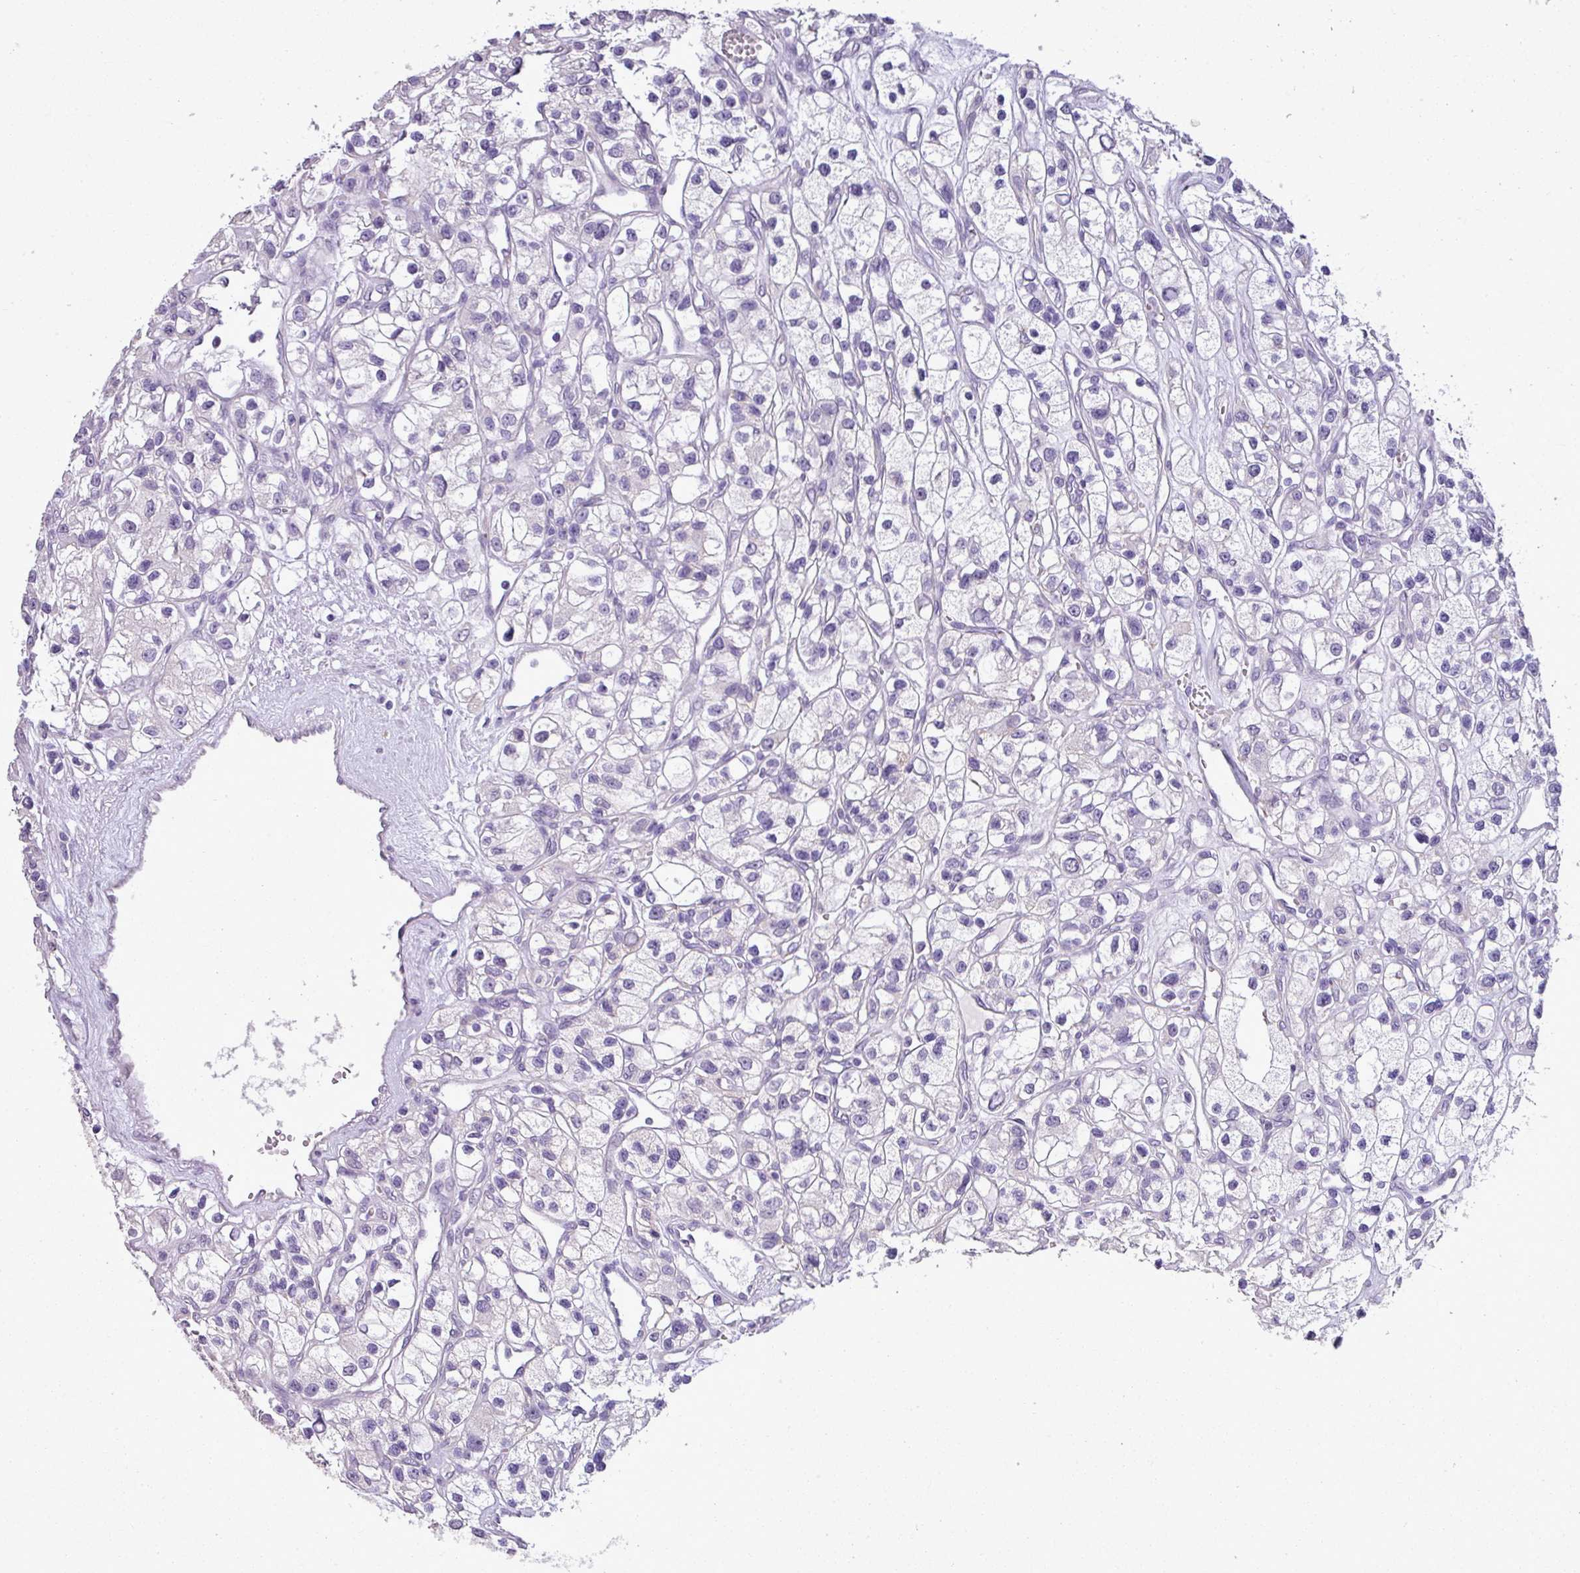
{"staining": {"intensity": "negative", "quantity": "none", "location": "none"}, "tissue": "renal cancer", "cell_type": "Tumor cells", "image_type": "cancer", "snomed": [{"axis": "morphology", "description": "Adenocarcinoma, NOS"}, {"axis": "topography", "description": "Kidney"}], "caption": "Tumor cells show no significant staining in renal adenocarcinoma. (DAB (3,3'-diaminobenzidine) immunohistochemistry with hematoxylin counter stain).", "gene": "ALDH2", "patient": {"sex": "female", "age": 57}}